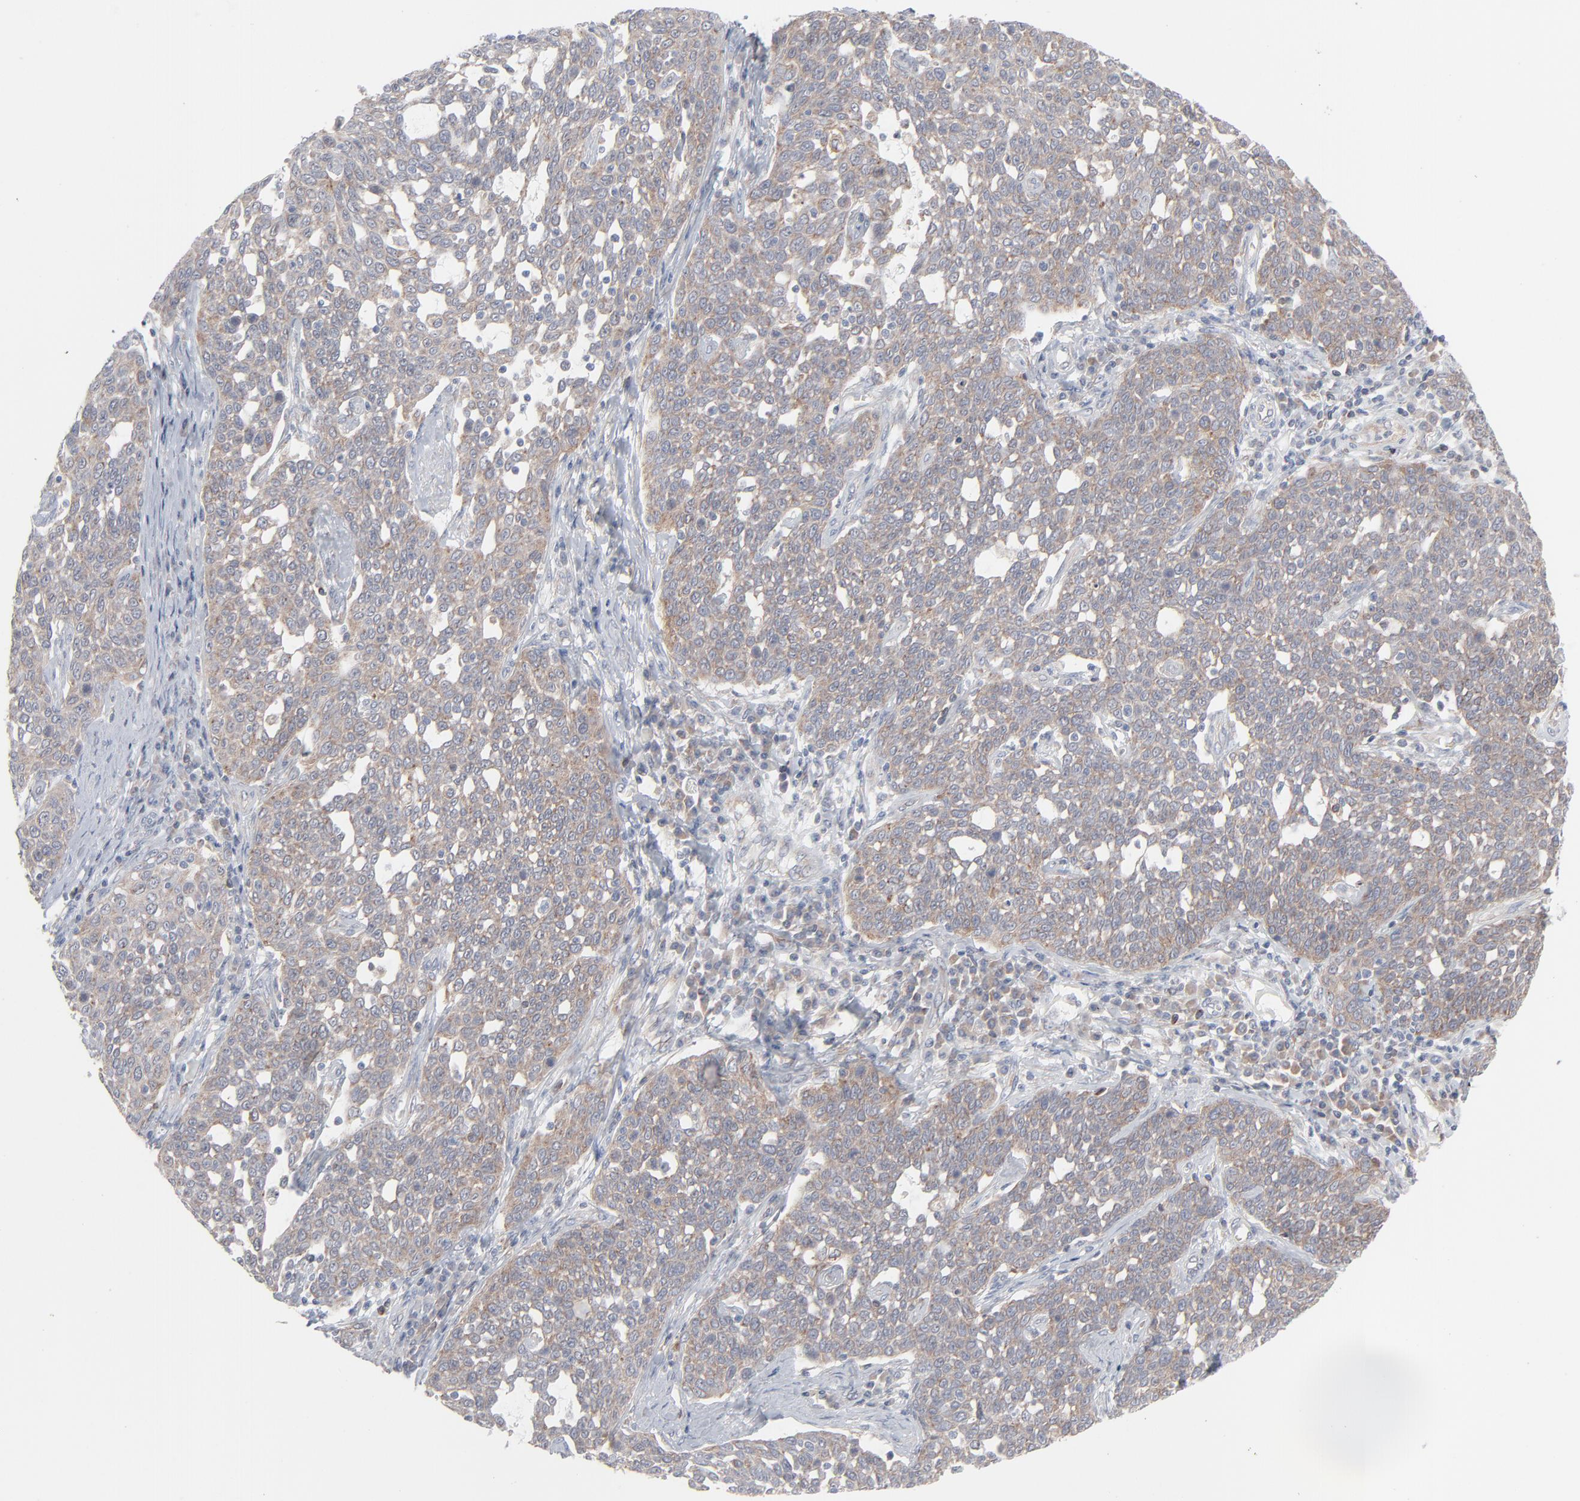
{"staining": {"intensity": "weak", "quantity": ">75%", "location": "cytoplasmic/membranous"}, "tissue": "cervical cancer", "cell_type": "Tumor cells", "image_type": "cancer", "snomed": [{"axis": "morphology", "description": "Squamous cell carcinoma, NOS"}, {"axis": "topography", "description": "Cervix"}], "caption": "Weak cytoplasmic/membranous staining is present in about >75% of tumor cells in cervical squamous cell carcinoma.", "gene": "KDSR", "patient": {"sex": "female", "age": 34}}